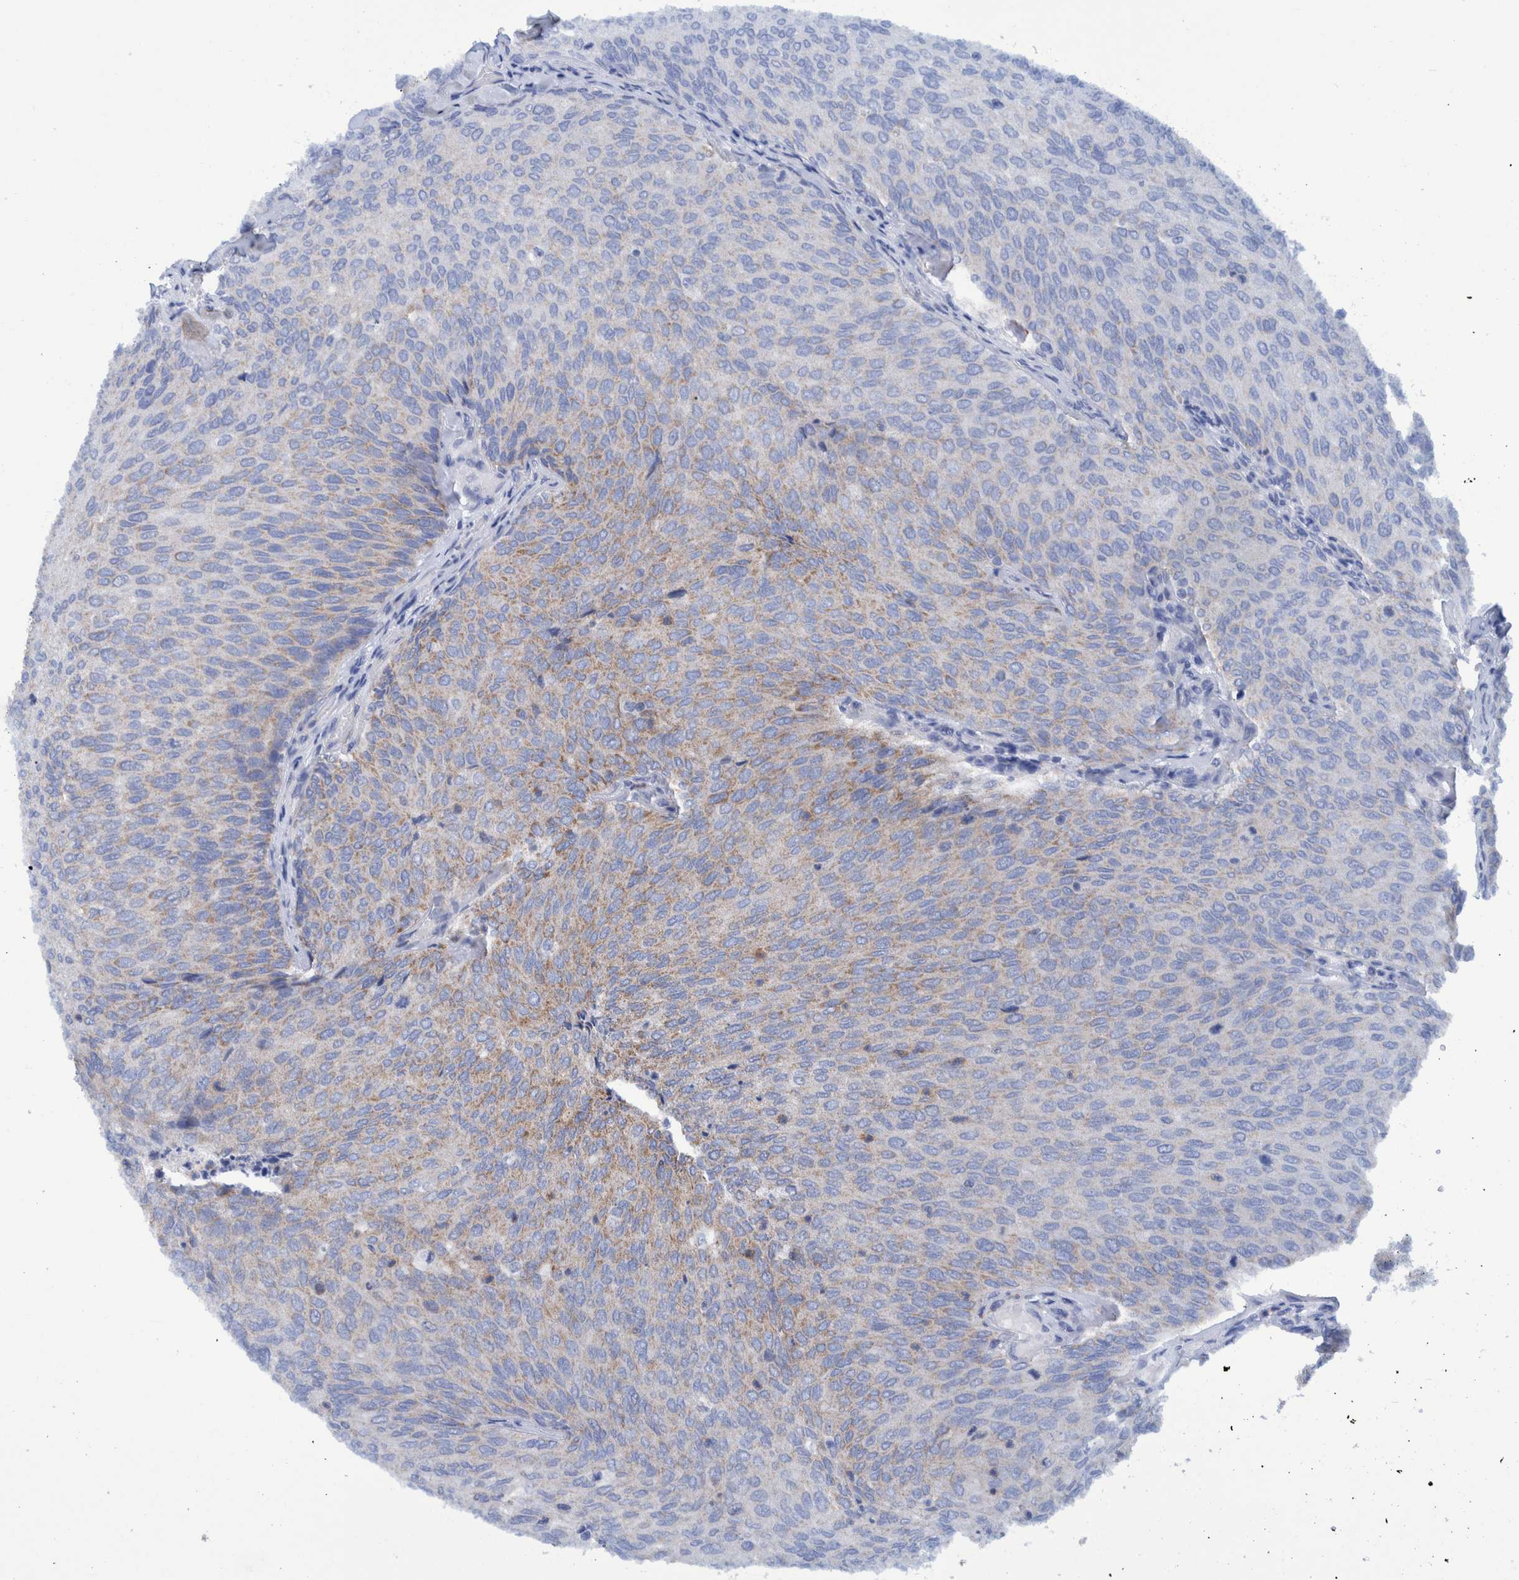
{"staining": {"intensity": "moderate", "quantity": "25%-75%", "location": "cytoplasmic/membranous"}, "tissue": "urothelial cancer", "cell_type": "Tumor cells", "image_type": "cancer", "snomed": [{"axis": "morphology", "description": "Urothelial carcinoma, Low grade"}, {"axis": "topography", "description": "Urinary bladder"}], "caption": "IHC image of urothelial cancer stained for a protein (brown), which exhibits medium levels of moderate cytoplasmic/membranous positivity in approximately 25%-75% of tumor cells.", "gene": "BZW2", "patient": {"sex": "female", "age": 79}}